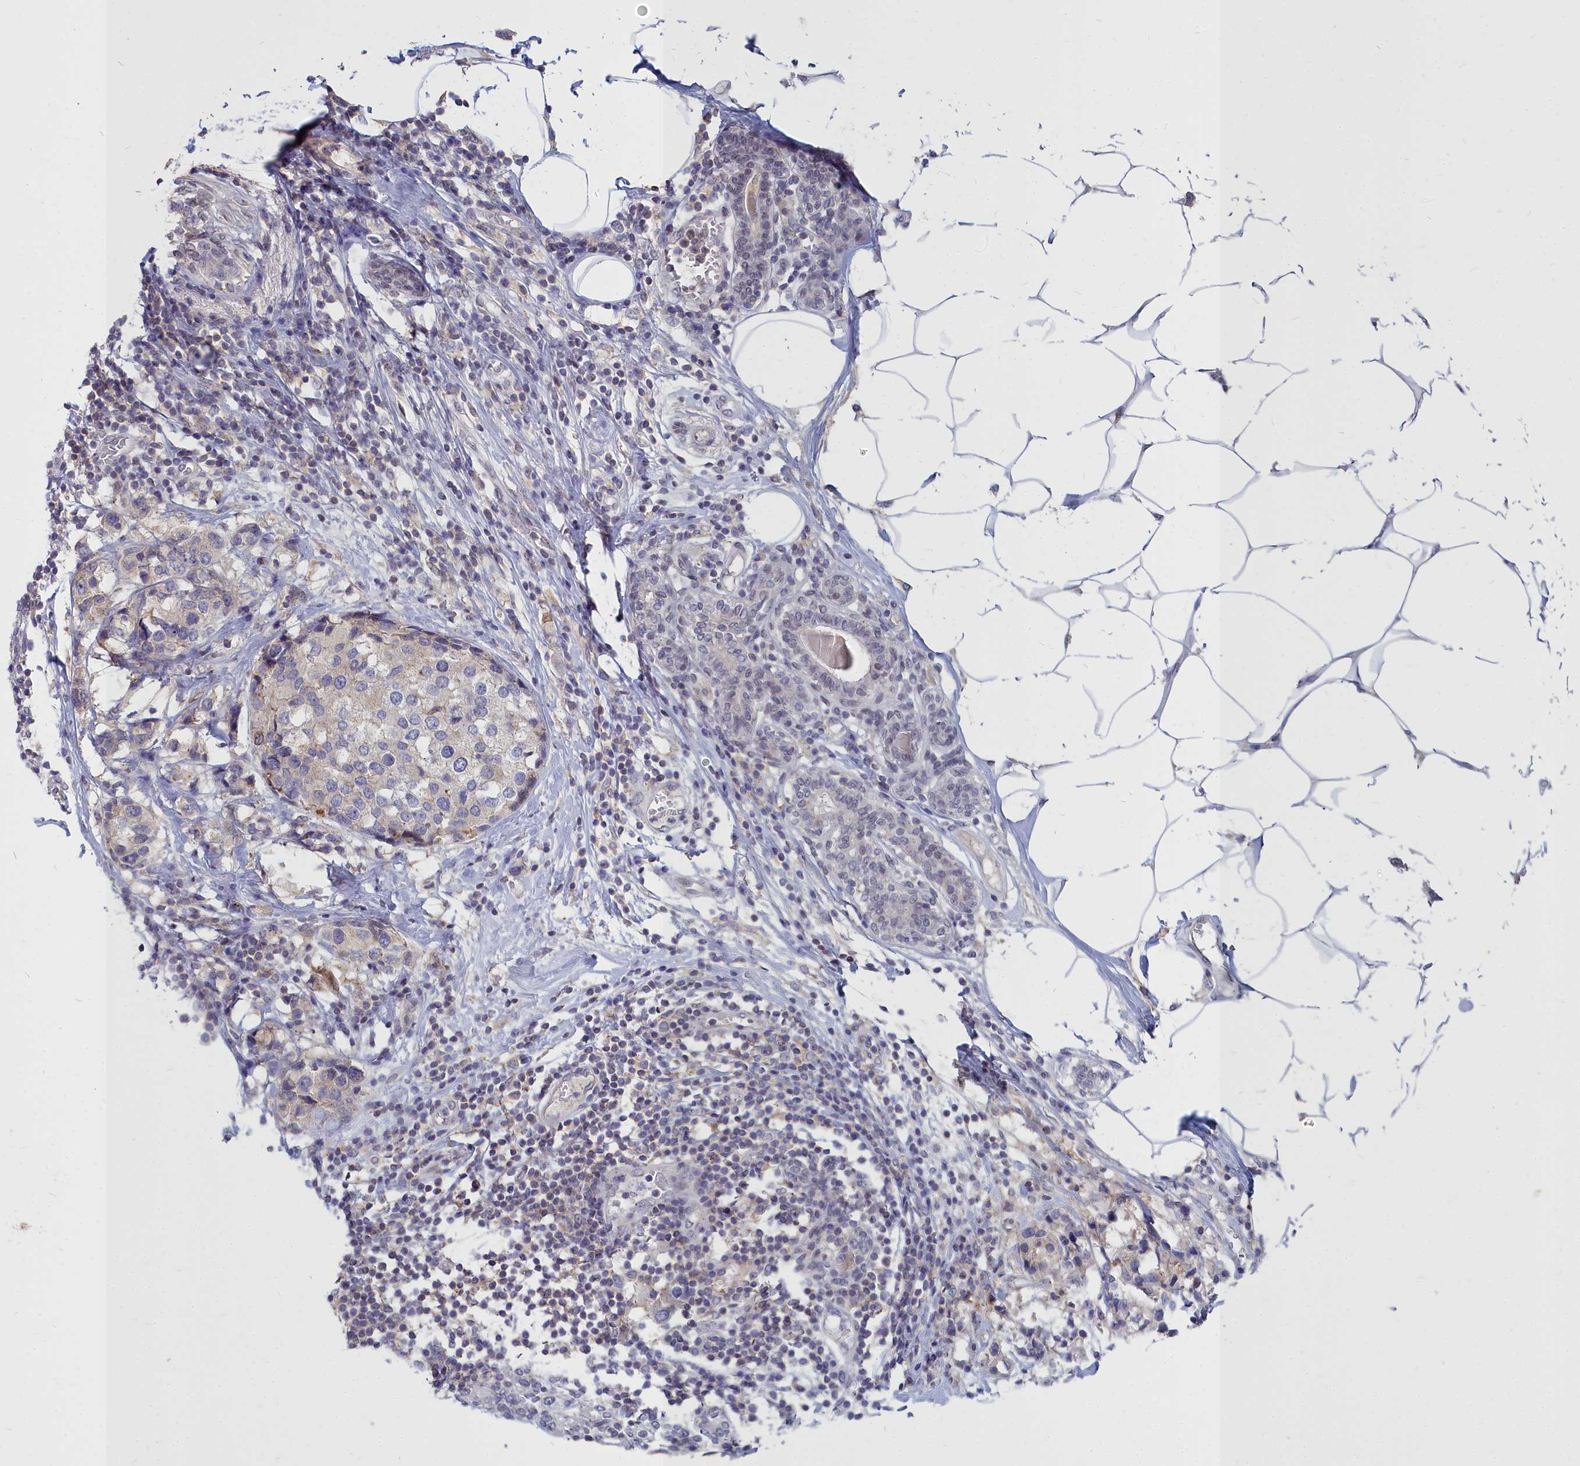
{"staining": {"intensity": "negative", "quantity": "none", "location": "none"}, "tissue": "breast cancer", "cell_type": "Tumor cells", "image_type": "cancer", "snomed": [{"axis": "morphology", "description": "Lobular carcinoma"}, {"axis": "topography", "description": "Breast"}], "caption": "Immunohistochemistry photomicrograph of human breast cancer (lobular carcinoma) stained for a protein (brown), which shows no positivity in tumor cells. (Stains: DAB IHC with hematoxylin counter stain, Microscopy: brightfield microscopy at high magnification).", "gene": "NOXA1", "patient": {"sex": "female", "age": 59}}